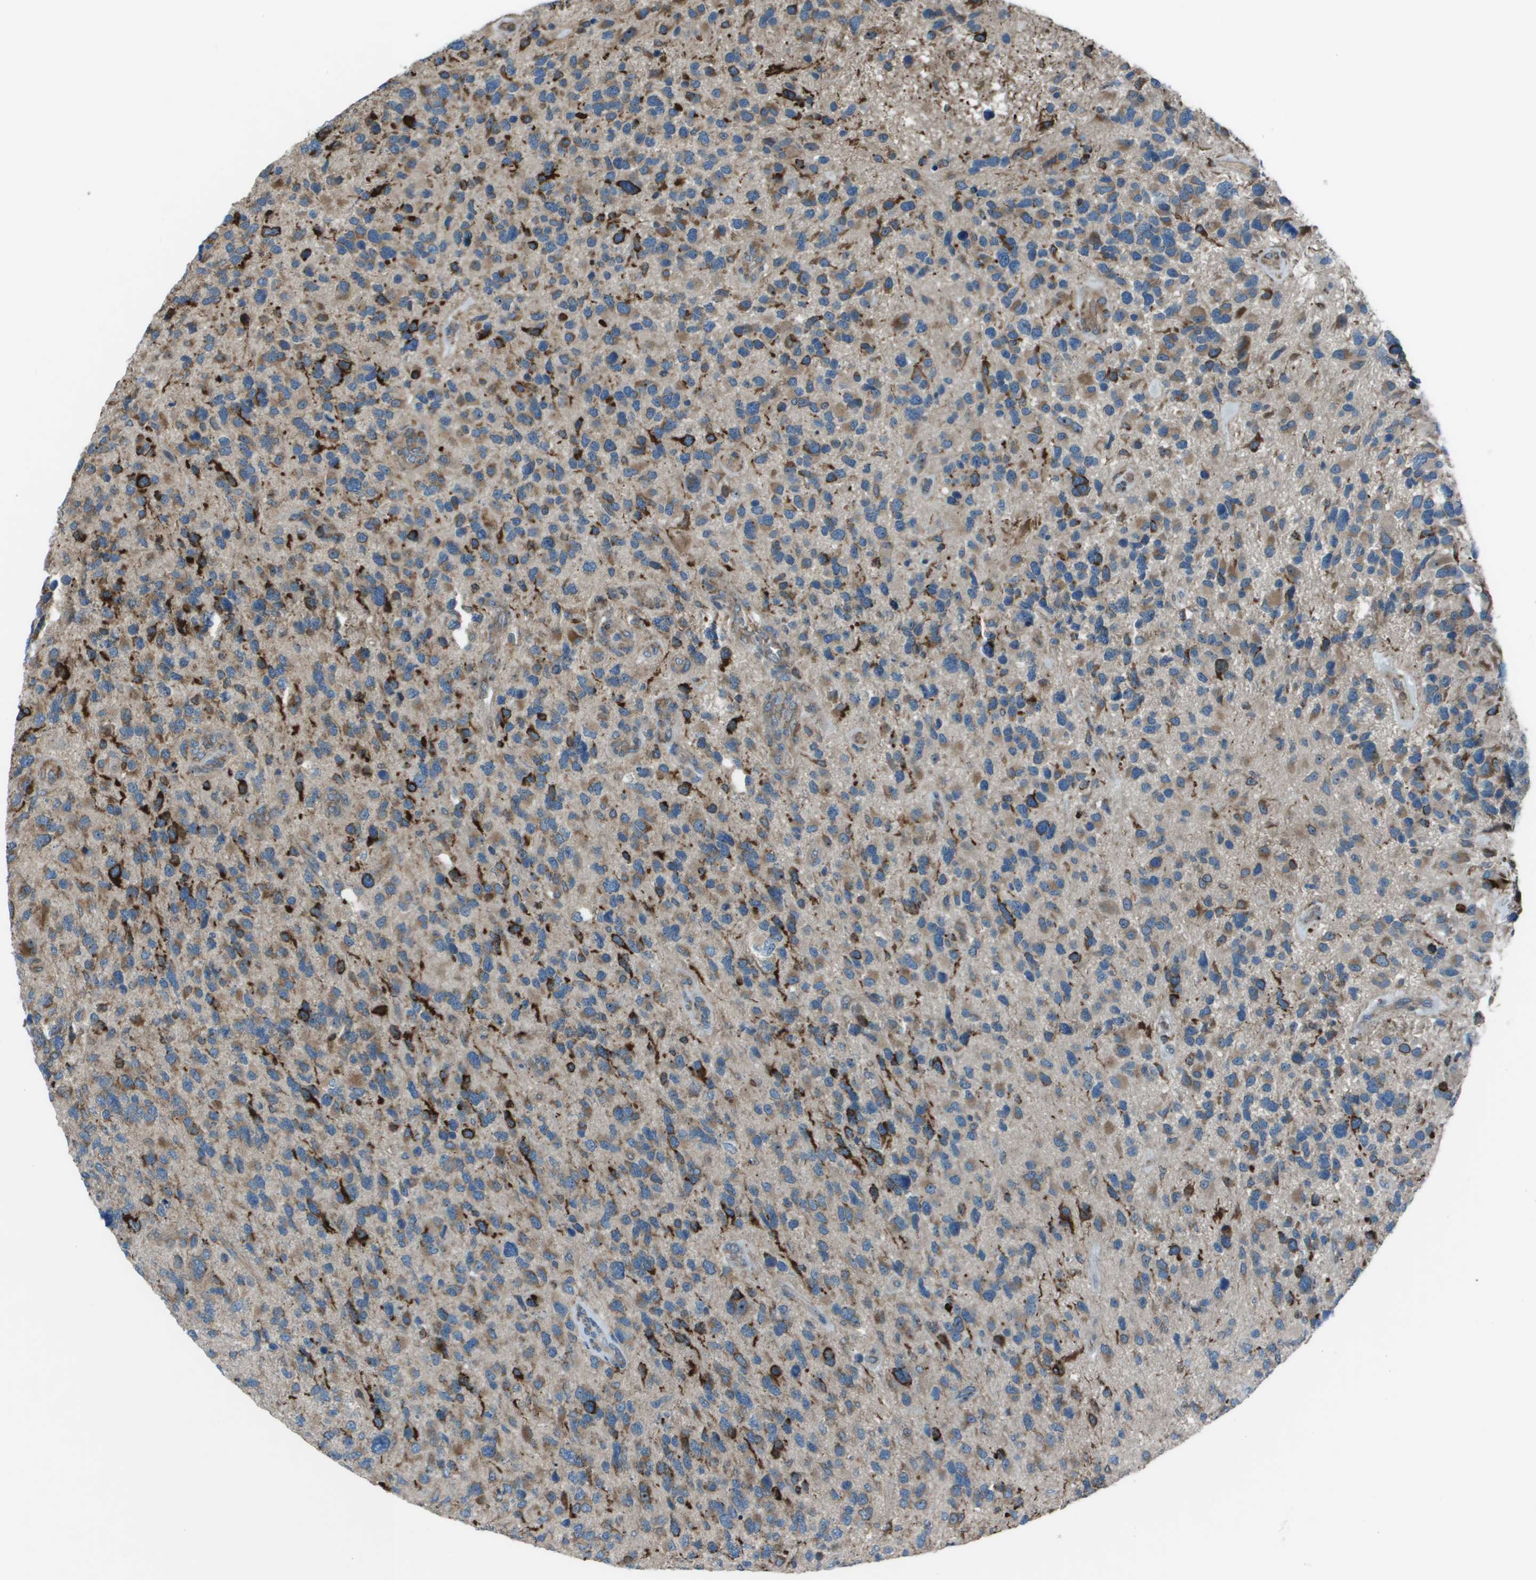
{"staining": {"intensity": "moderate", "quantity": "25%-75%", "location": "cytoplasmic/membranous"}, "tissue": "glioma", "cell_type": "Tumor cells", "image_type": "cancer", "snomed": [{"axis": "morphology", "description": "Glioma, malignant, High grade"}, {"axis": "topography", "description": "Brain"}], "caption": "Tumor cells display medium levels of moderate cytoplasmic/membranous staining in about 25%-75% of cells in malignant glioma (high-grade).", "gene": "UTS2", "patient": {"sex": "female", "age": 58}}